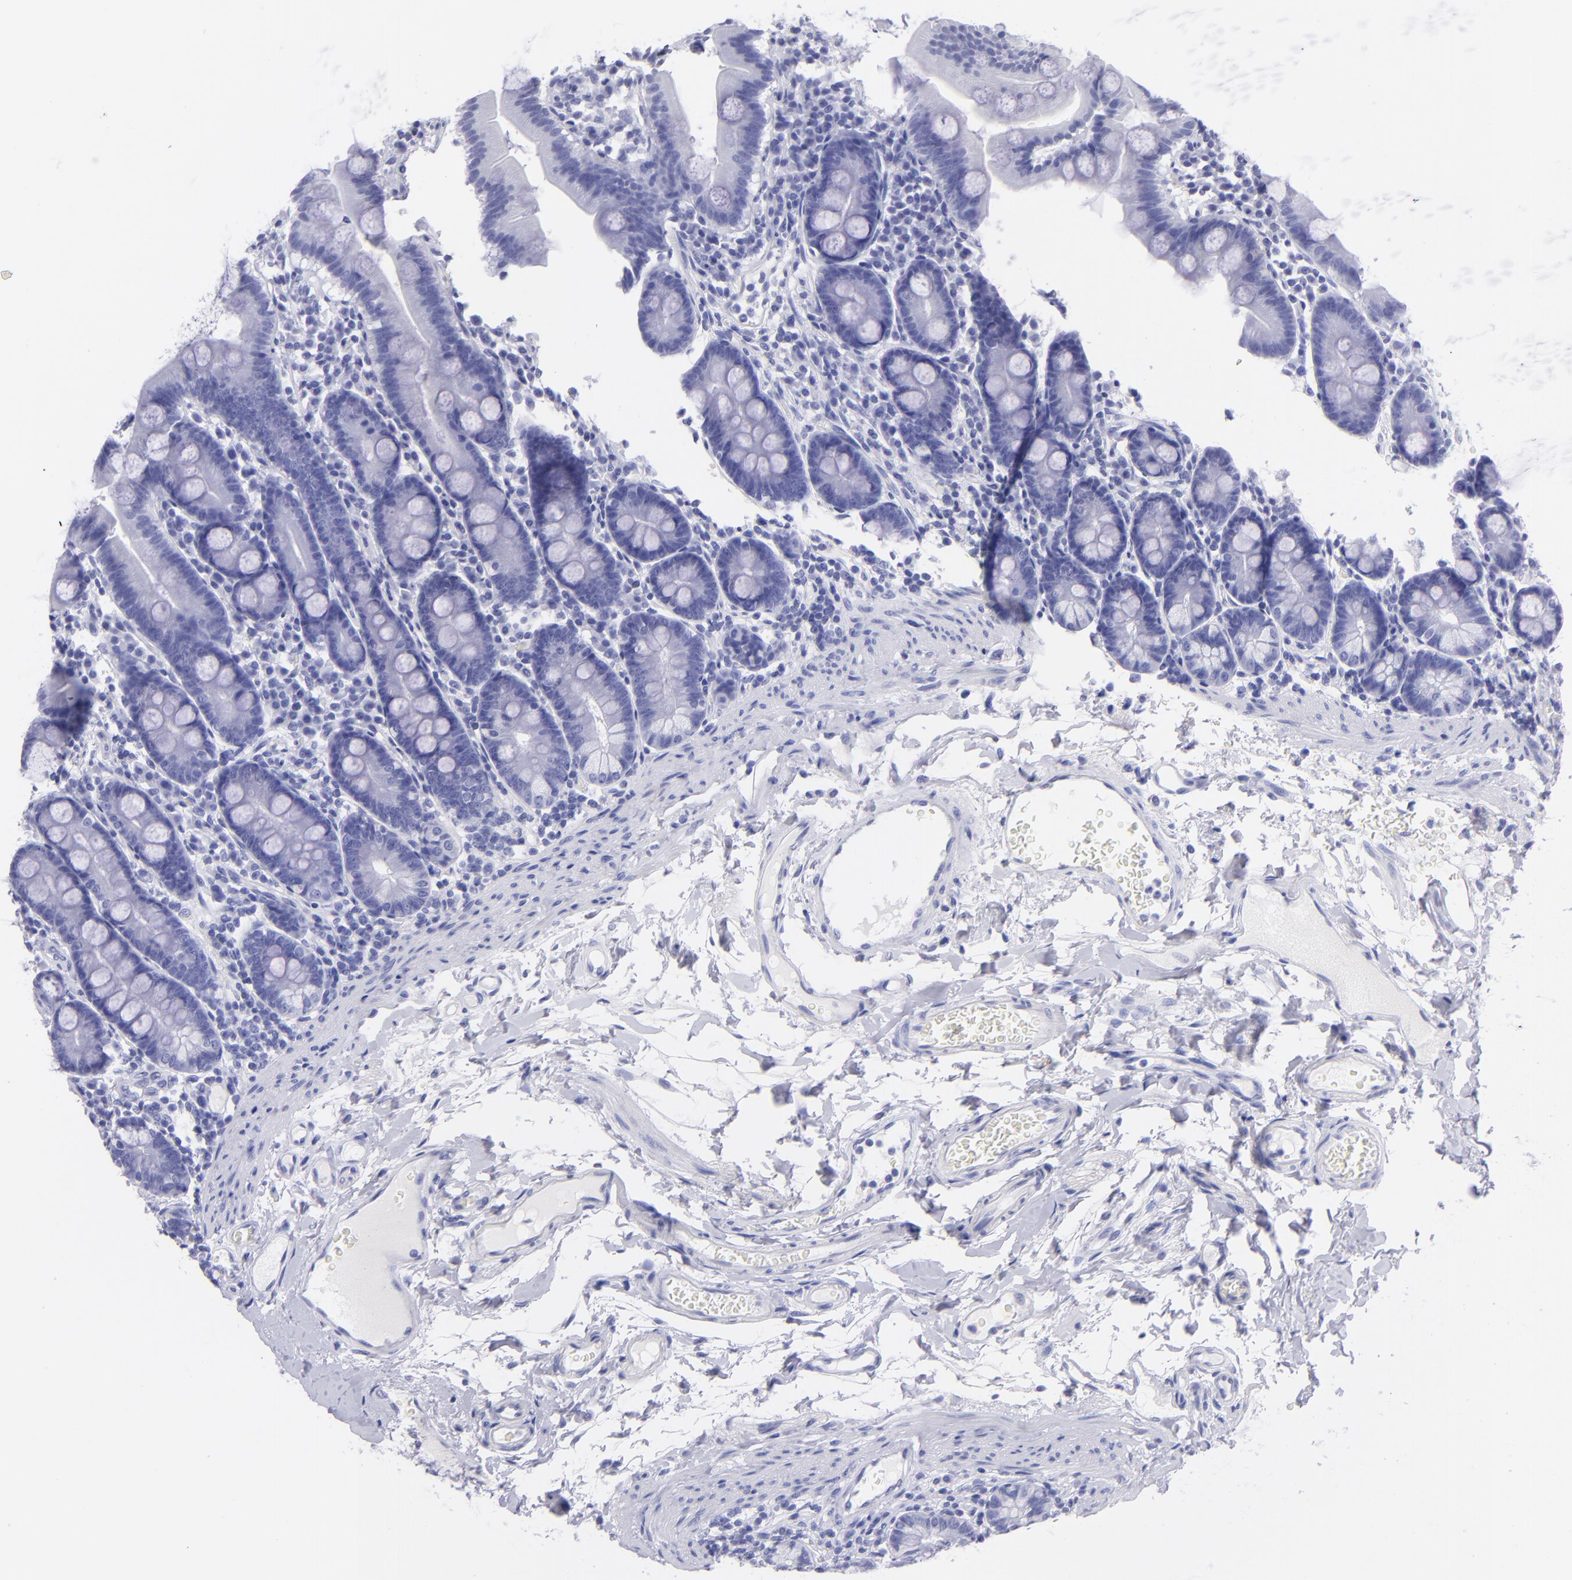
{"staining": {"intensity": "negative", "quantity": "none", "location": "none"}, "tissue": "duodenum", "cell_type": "Glandular cells", "image_type": "normal", "snomed": [{"axis": "morphology", "description": "Normal tissue, NOS"}, {"axis": "topography", "description": "Duodenum"}], "caption": "Immunohistochemistry of normal human duodenum displays no expression in glandular cells.", "gene": "CNP", "patient": {"sex": "male", "age": 50}}